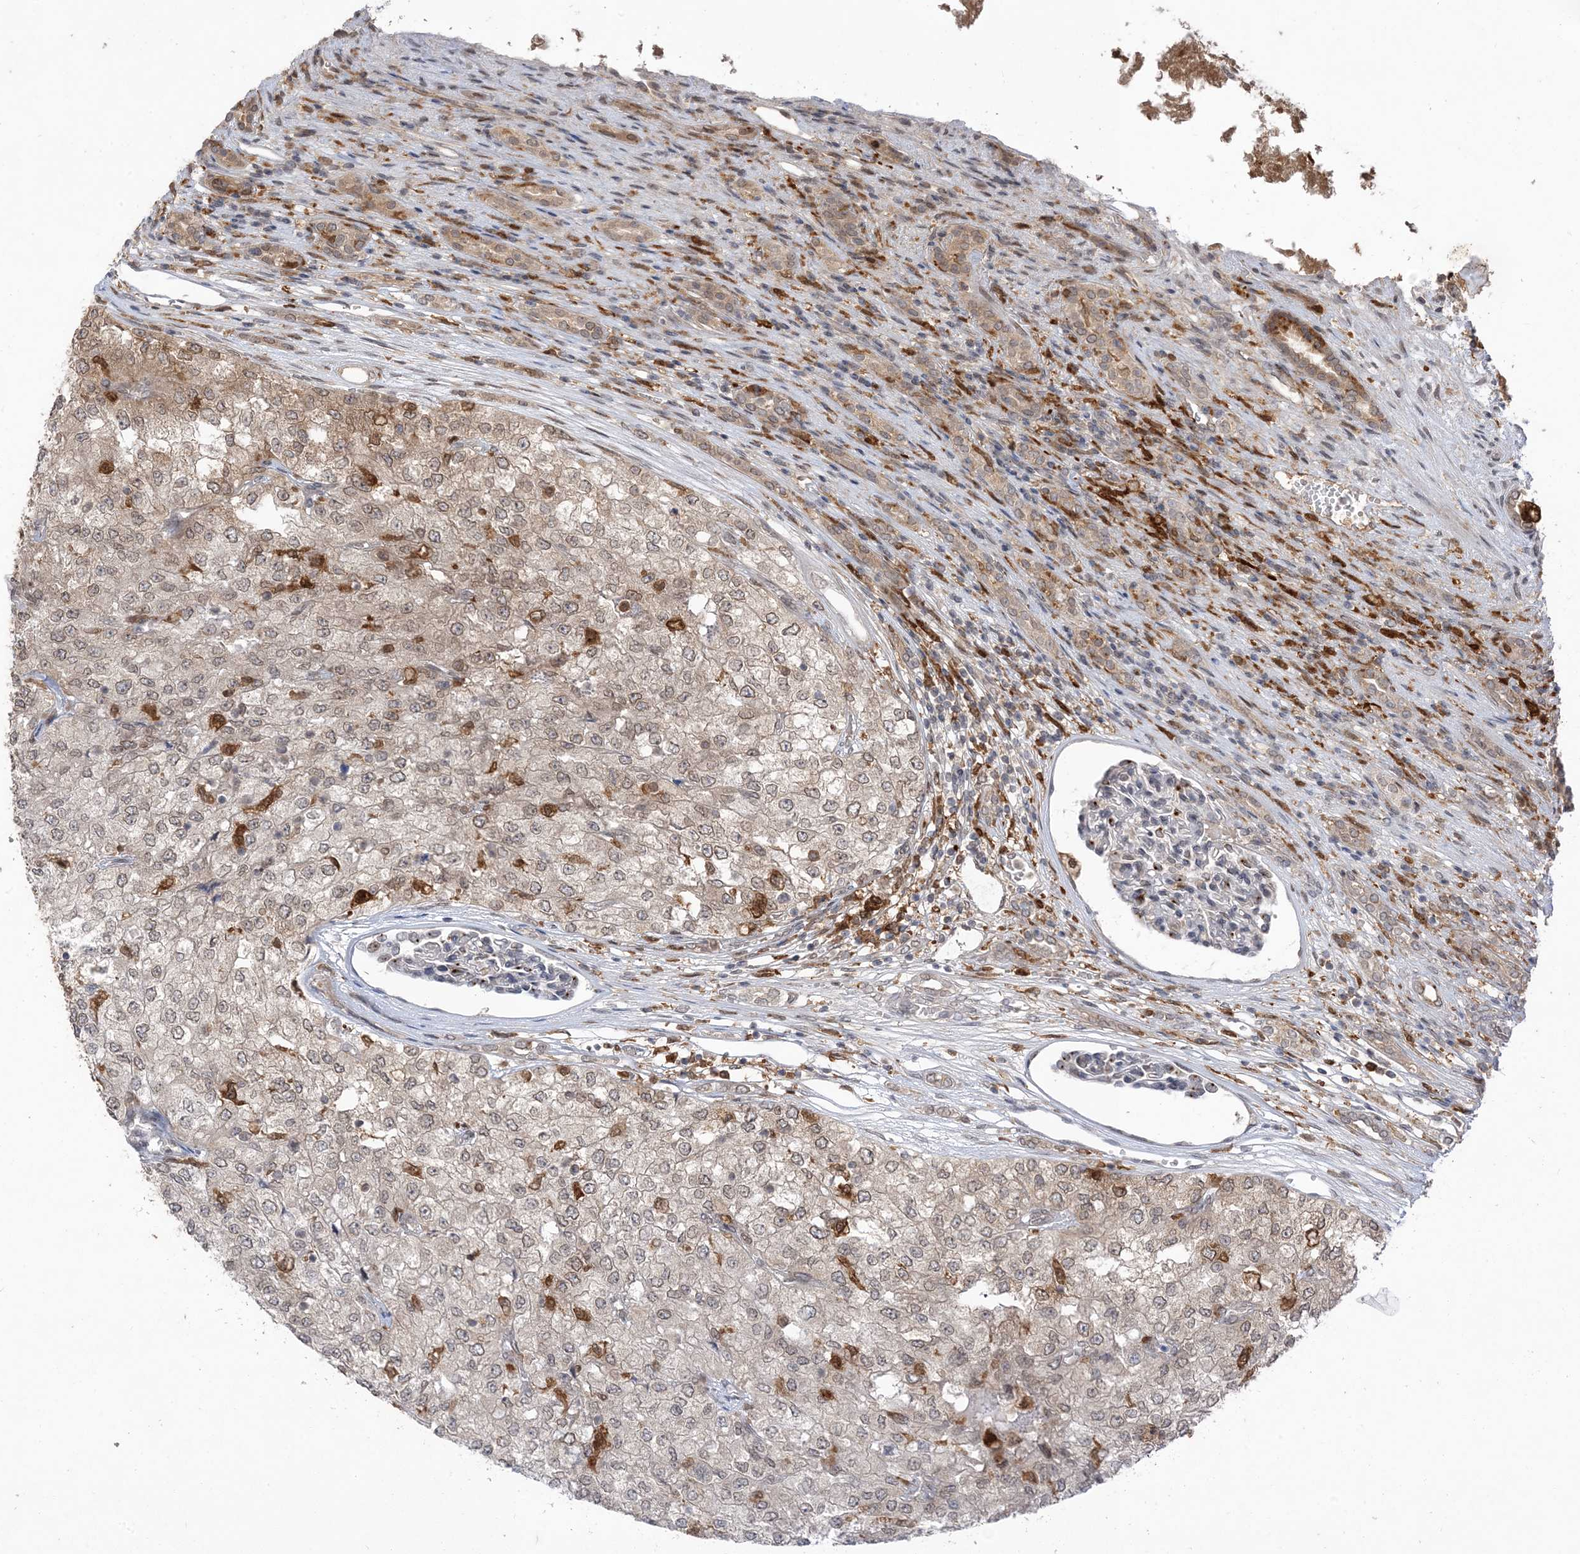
{"staining": {"intensity": "negative", "quantity": "none", "location": "none"}, "tissue": "renal cancer", "cell_type": "Tumor cells", "image_type": "cancer", "snomed": [{"axis": "morphology", "description": "Adenocarcinoma, NOS"}, {"axis": "topography", "description": "Kidney"}], "caption": "DAB immunohistochemical staining of renal adenocarcinoma shows no significant expression in tumor cells.", "gene": "NAGK", "patient": {"sex": "female", "age": 54}}